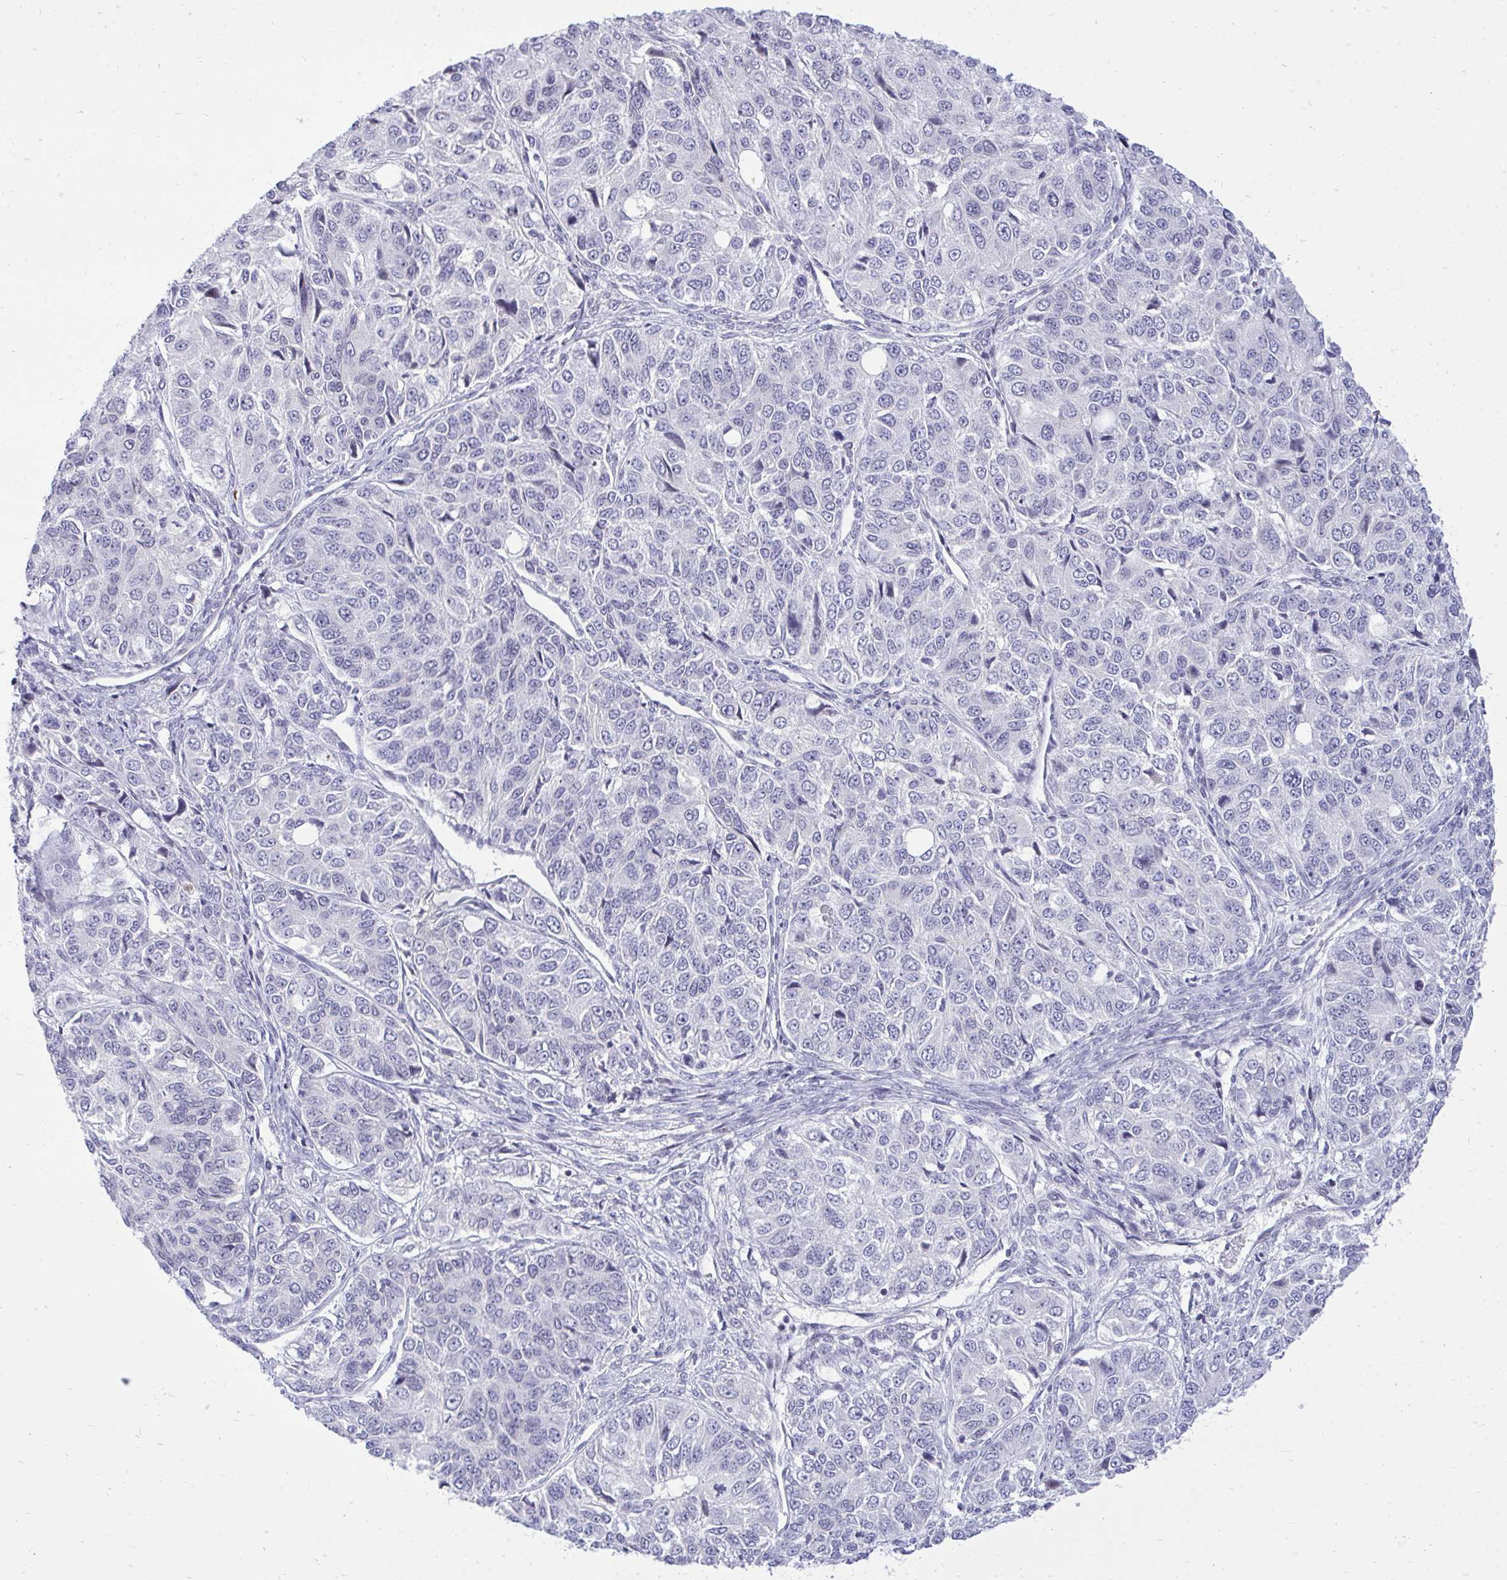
{"staining": {"intensity": "negative", "quantity": "none", "location": "none"}, "tissue": "ovarian cancer", "cell_type": "Tumor cells", "image_type": "cancer", "snomed": [{"axis": "morphology", "description": "Carcinoma, endometroid"}, {"axis": "topography", "description": "Ovary"}], "caption": "Immunohistochemistry of endometroid carcinoma (ovarian) demonstrates no expression in tumor cells.", "gene": "GABRA1", "patient": {"sex": "female", "age": 51}}